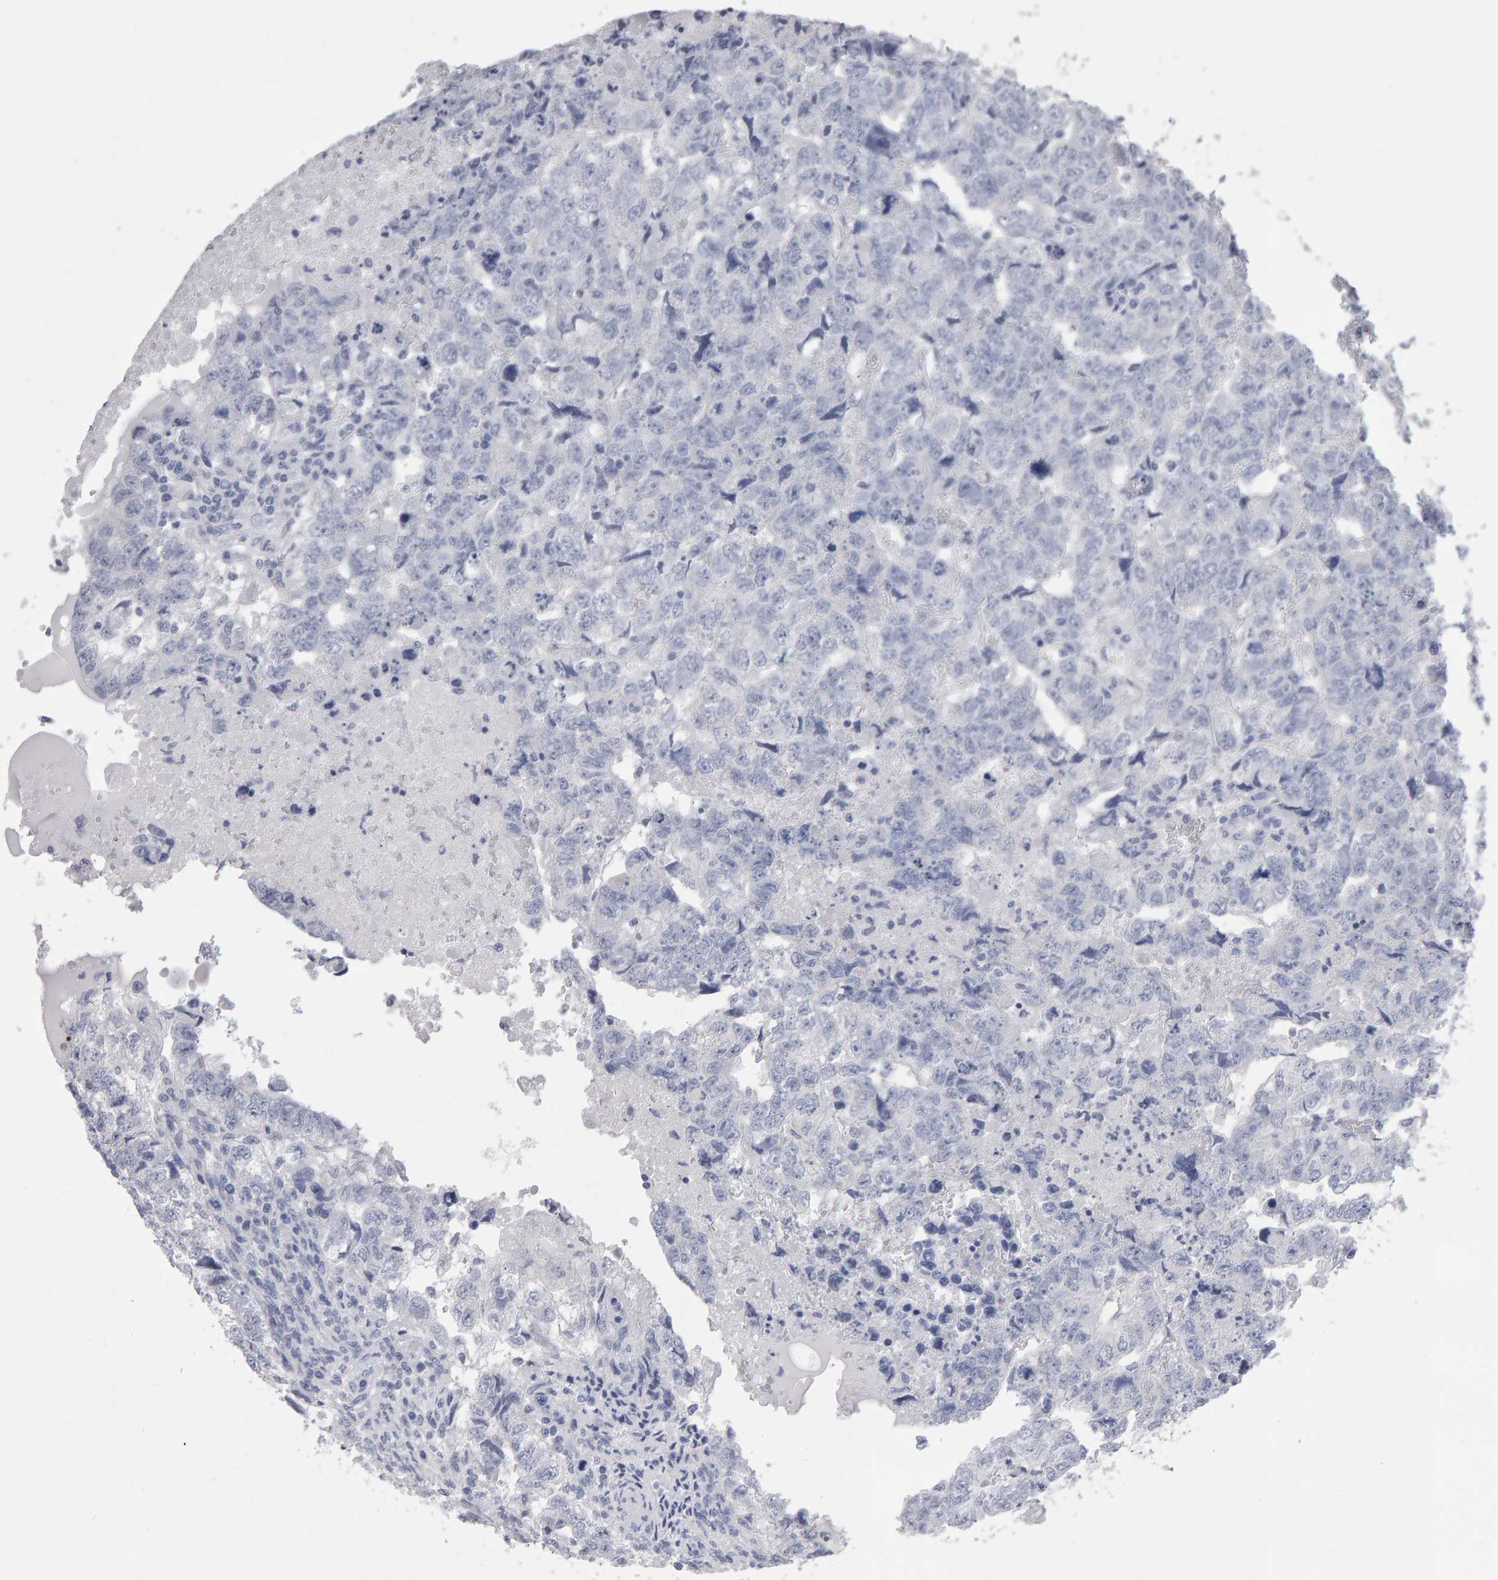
{"staining": {"intensity": "negative", "quantity": "none", "location": "none"}, "tissue": "testis cancer", "cell_type": "Tumor cells", "image_type": "cancer", "snomed": [{"axis": "morphology", "description": "Carcinoma, Embryonal, NOS"}, {"axis": "topography", "description": "Testis"}], "caption": "There is no significant staining in tumor cells of embryonal carcinoma (testis). (Brightfield microscopy of DAB immunohistochemistry at high magnification).", "gene": "NCDN", "patient": {"sex": "male", "age": 36}}